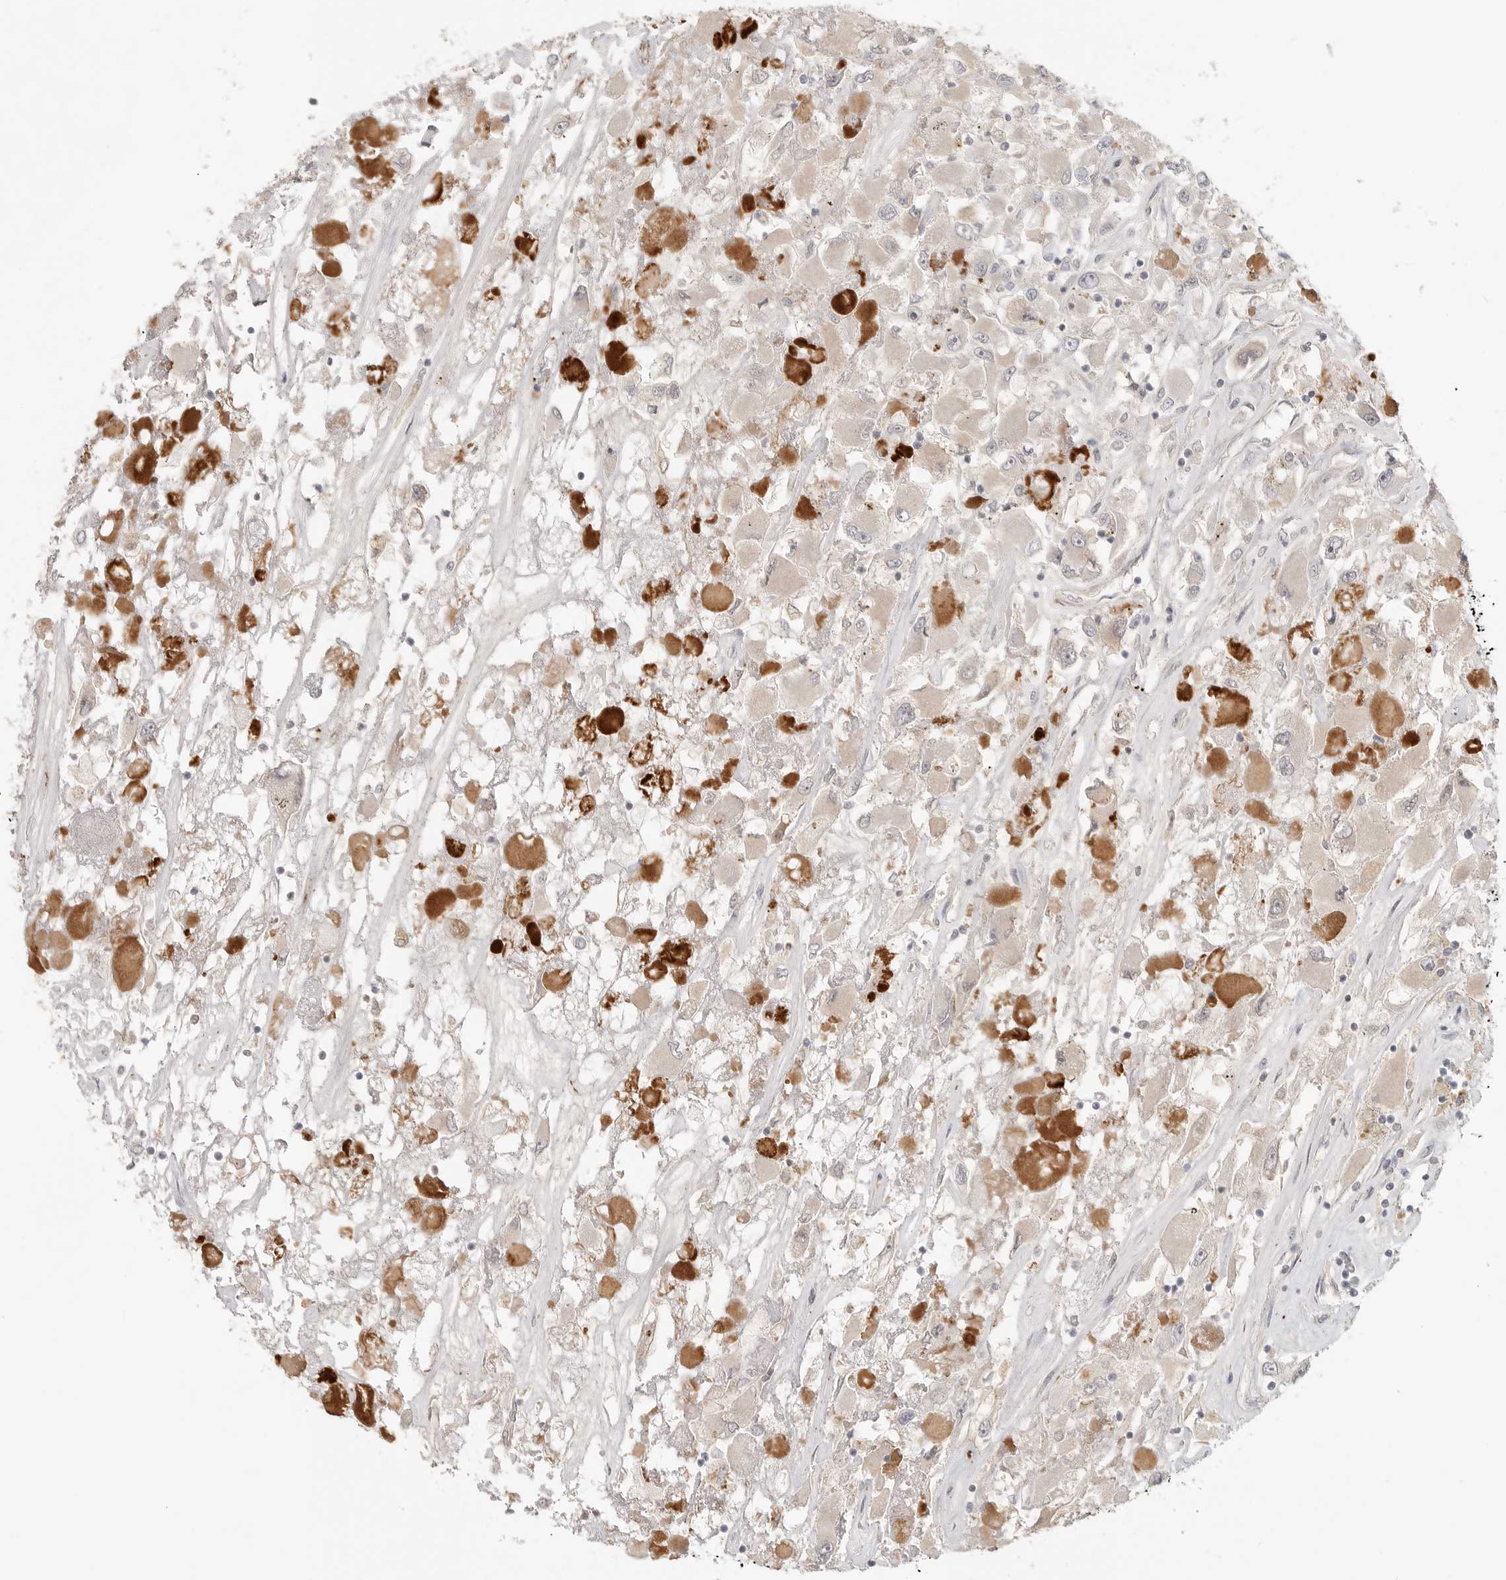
{"staining": {"intensity": "negative", "quantity": "none", "location": "none"}, "tissue": "renal cancer", "cell_type": "Tumor cells", "image_type": "cancer", "snomed": [{"axis": "morphology", "description": "Adenocarcinoma, NOS"}, {"axis": "topography", "description": "Kidney"}], "caption": "A high-resolution micrograph shows immunohistochemistry (IHC) staining of renal adenocarcinoma, which shows no significant positivity in tumor cells.", "gene": "HDAC6", "patient": {"sex": "female", "age": 52}}